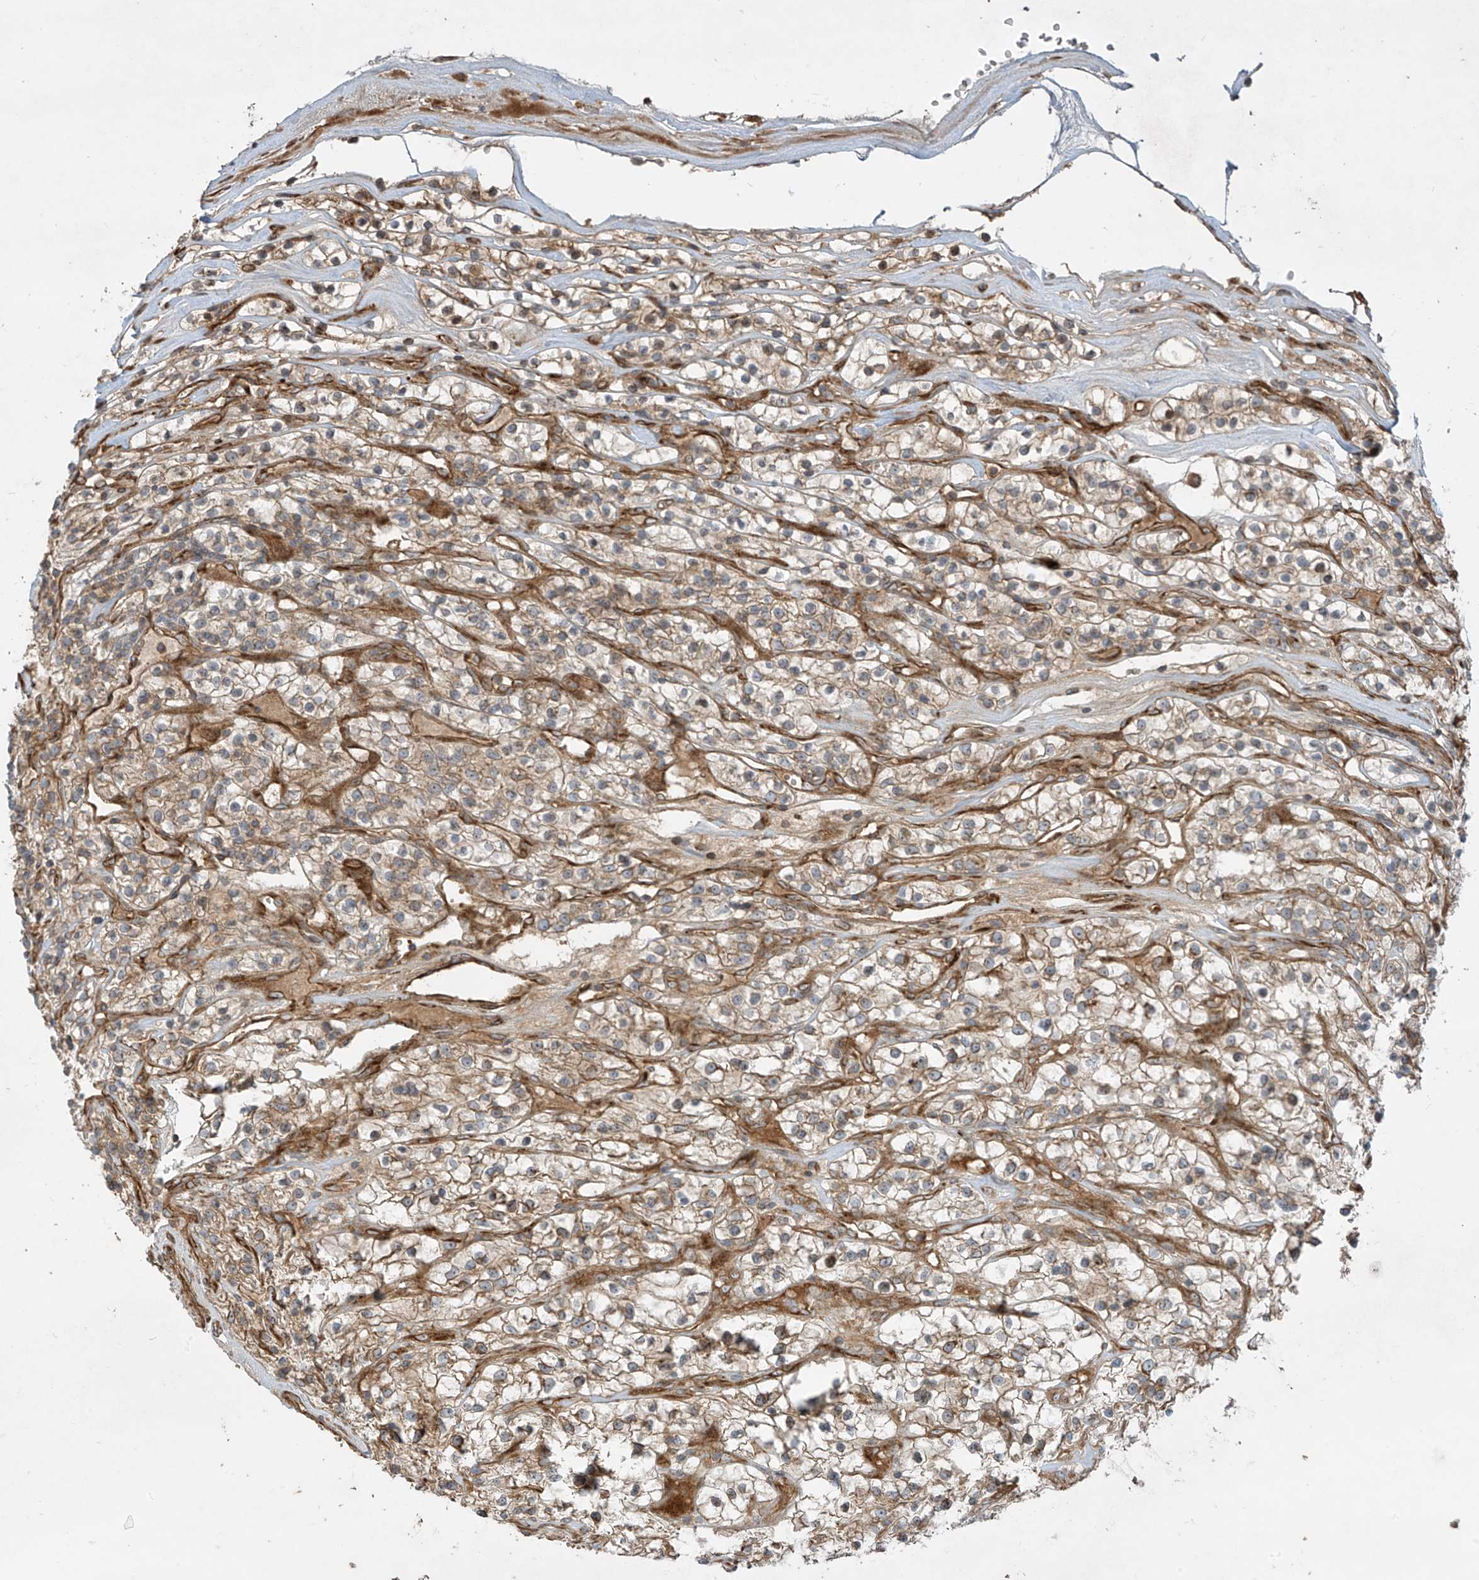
{"staining": {"intensity": "weak", "quantity": ">75%", "location": "cytoplasmic/membranous"}, "tissue": "renal cancer", "cell_type": "Tumor cells", "image_type": "cancer", "snomed": [{"axis": "morphology", "description": "Adenocarcinoma, NOS"}, {"axis": "topography", "description": "Kidney"}], "caption": "This is a histology image of immunohistochemistry staining of renal cancer (adenocarcinoma), which shows weak positivity in the cytoplasmic/membranous of tumor cells.", "gene": "DDIT4", "patient": {"sex": "female", "age": 57}}